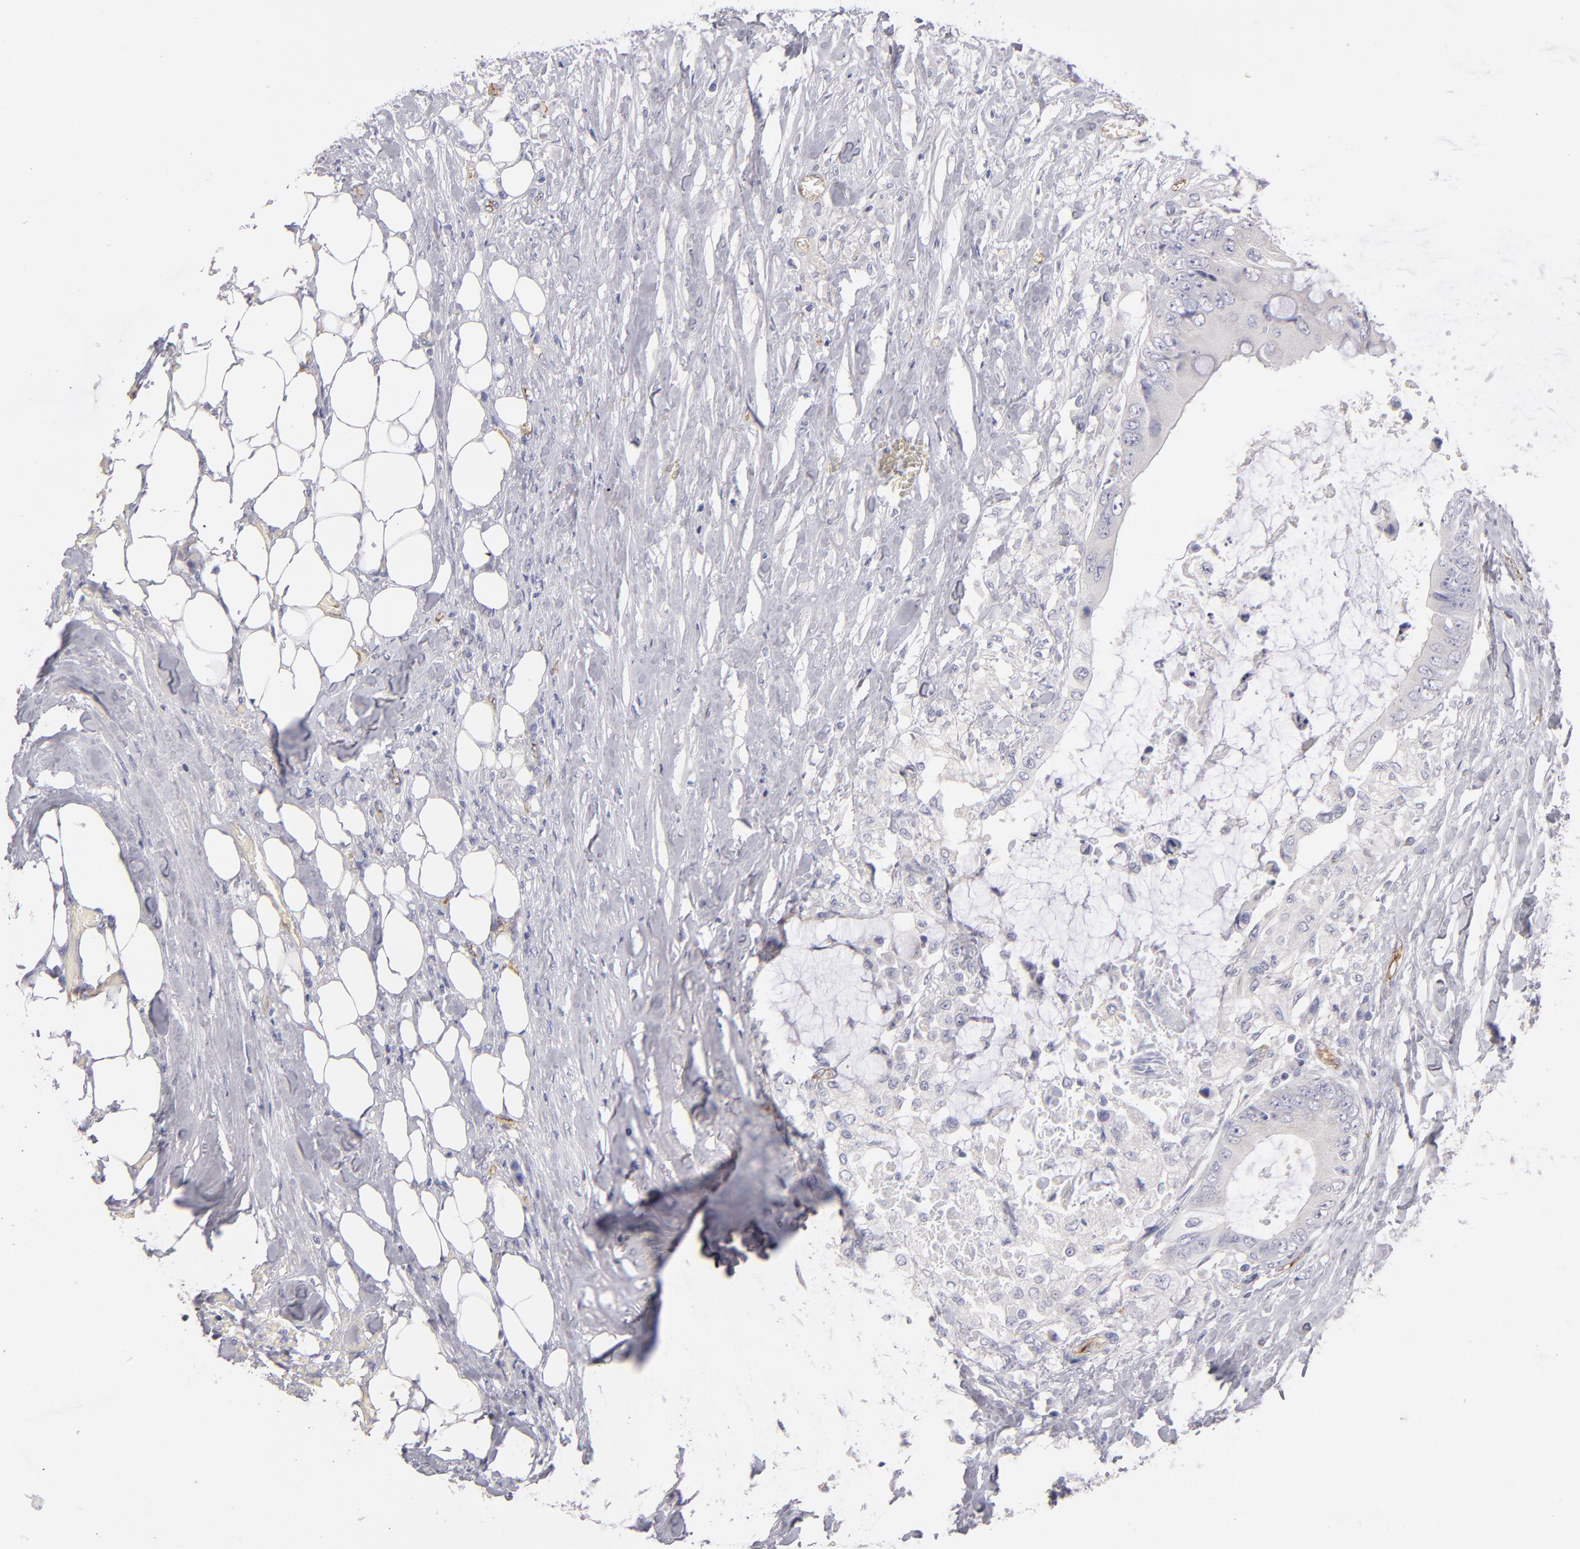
{"staining": {"intensity": "negative", "quantity": "none", "location": "none"}, "tissue": "colorectal cancer", "cell_type": "Tumor cells", "image_type": "cancer", "snomed": [{"axis": "morphology", "description": "Normal tissue, NOS"}, {"axis": "morphology", "description": "Adenocarcinoma, NOS"}, {"axis": "topography", "description": "Rectum"}, {"axis": "topography", "description": "Peripheral nerve tissue"}], "caption": "Tumor cells show no significant protein expression in adenocarcinoma (colorectal).", "gene": "PLVAP", "patient": {"sex": "female", "age": 77}}